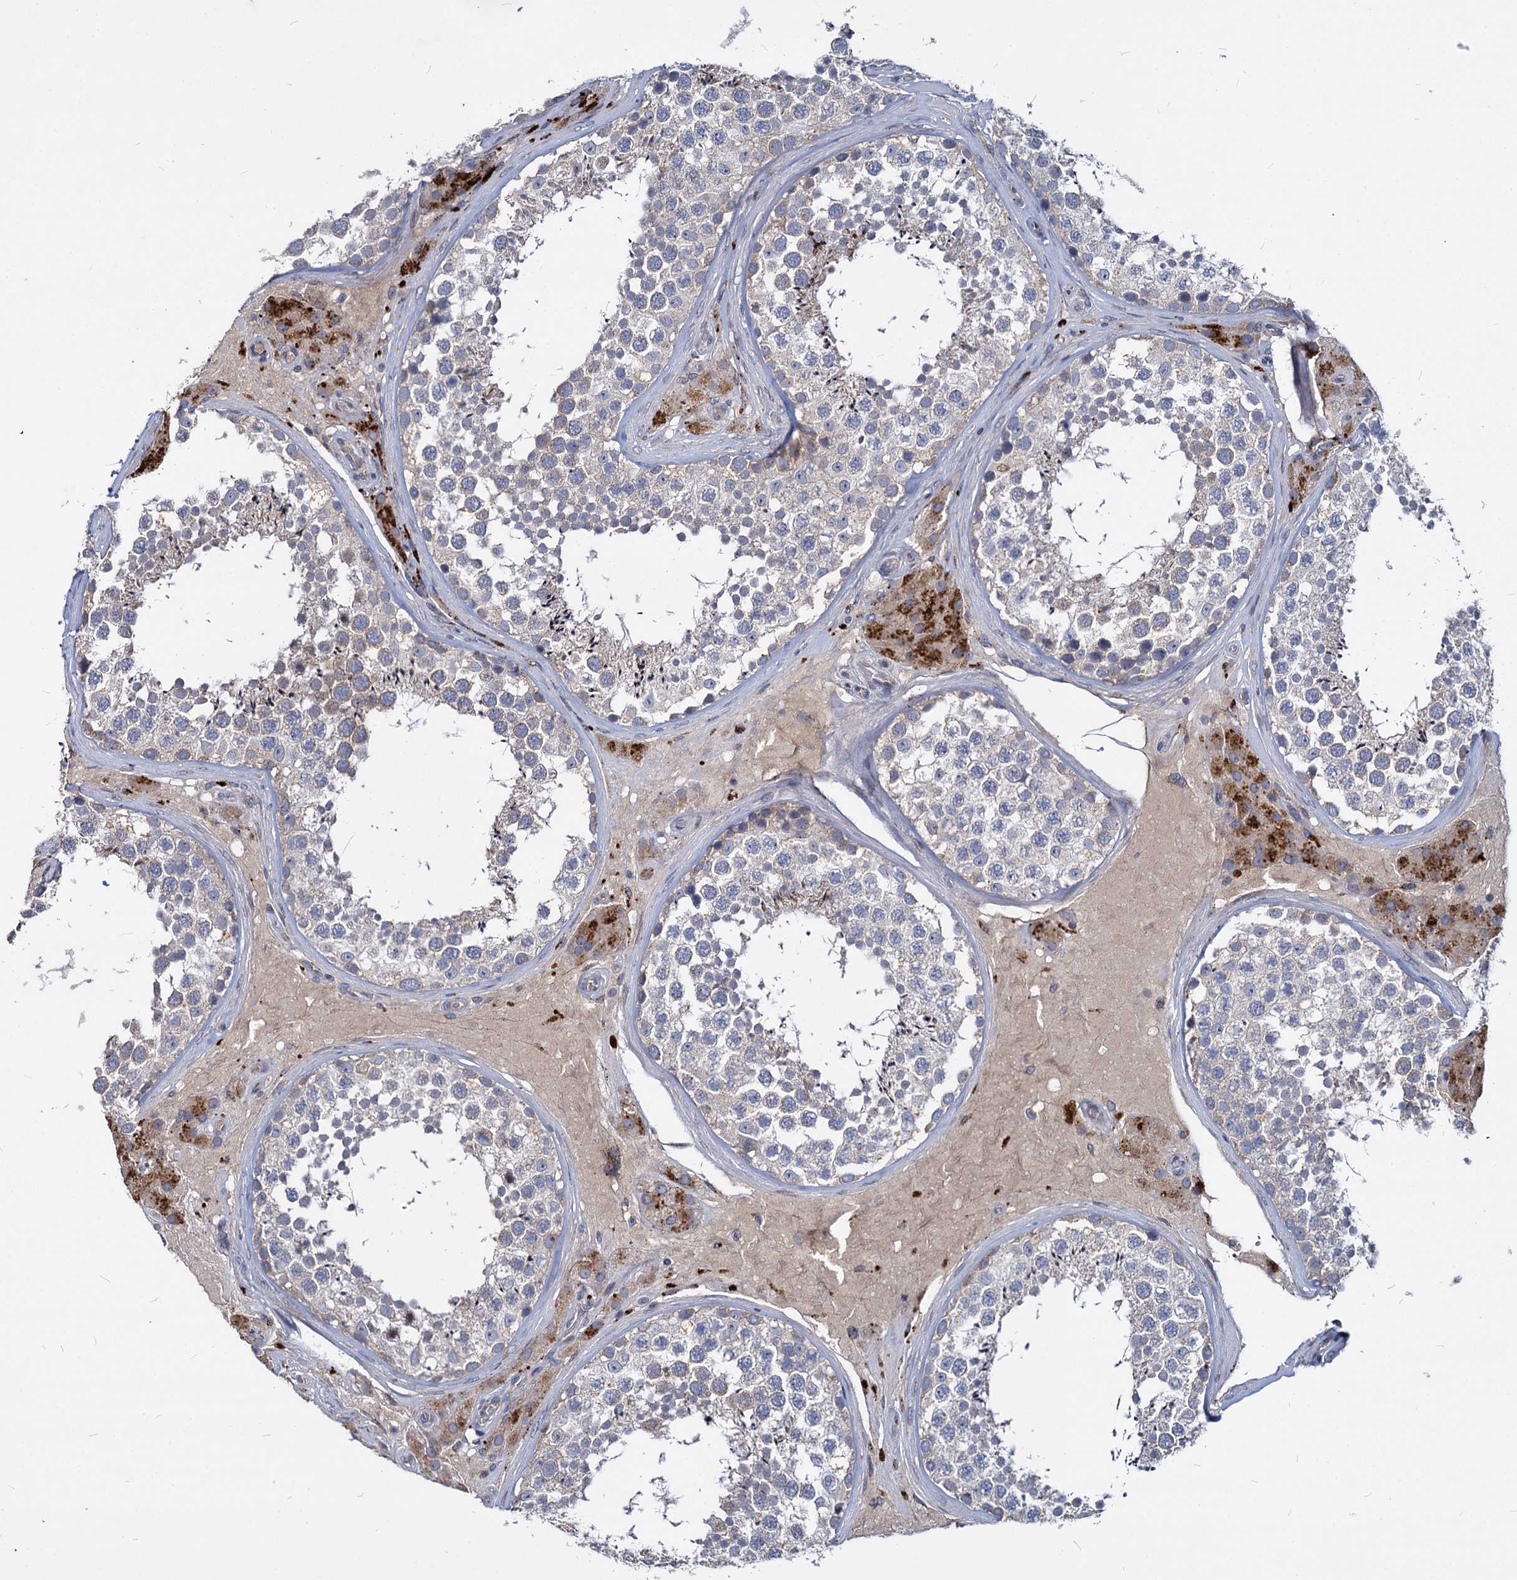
{"staining": {"intensity": "moderate", "quantity": "<25%", "location": "cytoplasmic/membranous"}, "tissue": "testis", "cell_type": "Cells in seminiferous ducts", "image_type": "normal", "snomed": [{"axis": "morphology", "description": "Normal tissue, NOS"}, {"axis": "topography", "description": "Testis"}], "caption": "About <25% of cells in seminiferous ducts in normal testis reveal moderate cytoplasmic/membranous protein expression as visualized by brown immunohistochemical staining.", "gene": "C11orf86", "patient": {"sex": "male", "age": 46}}